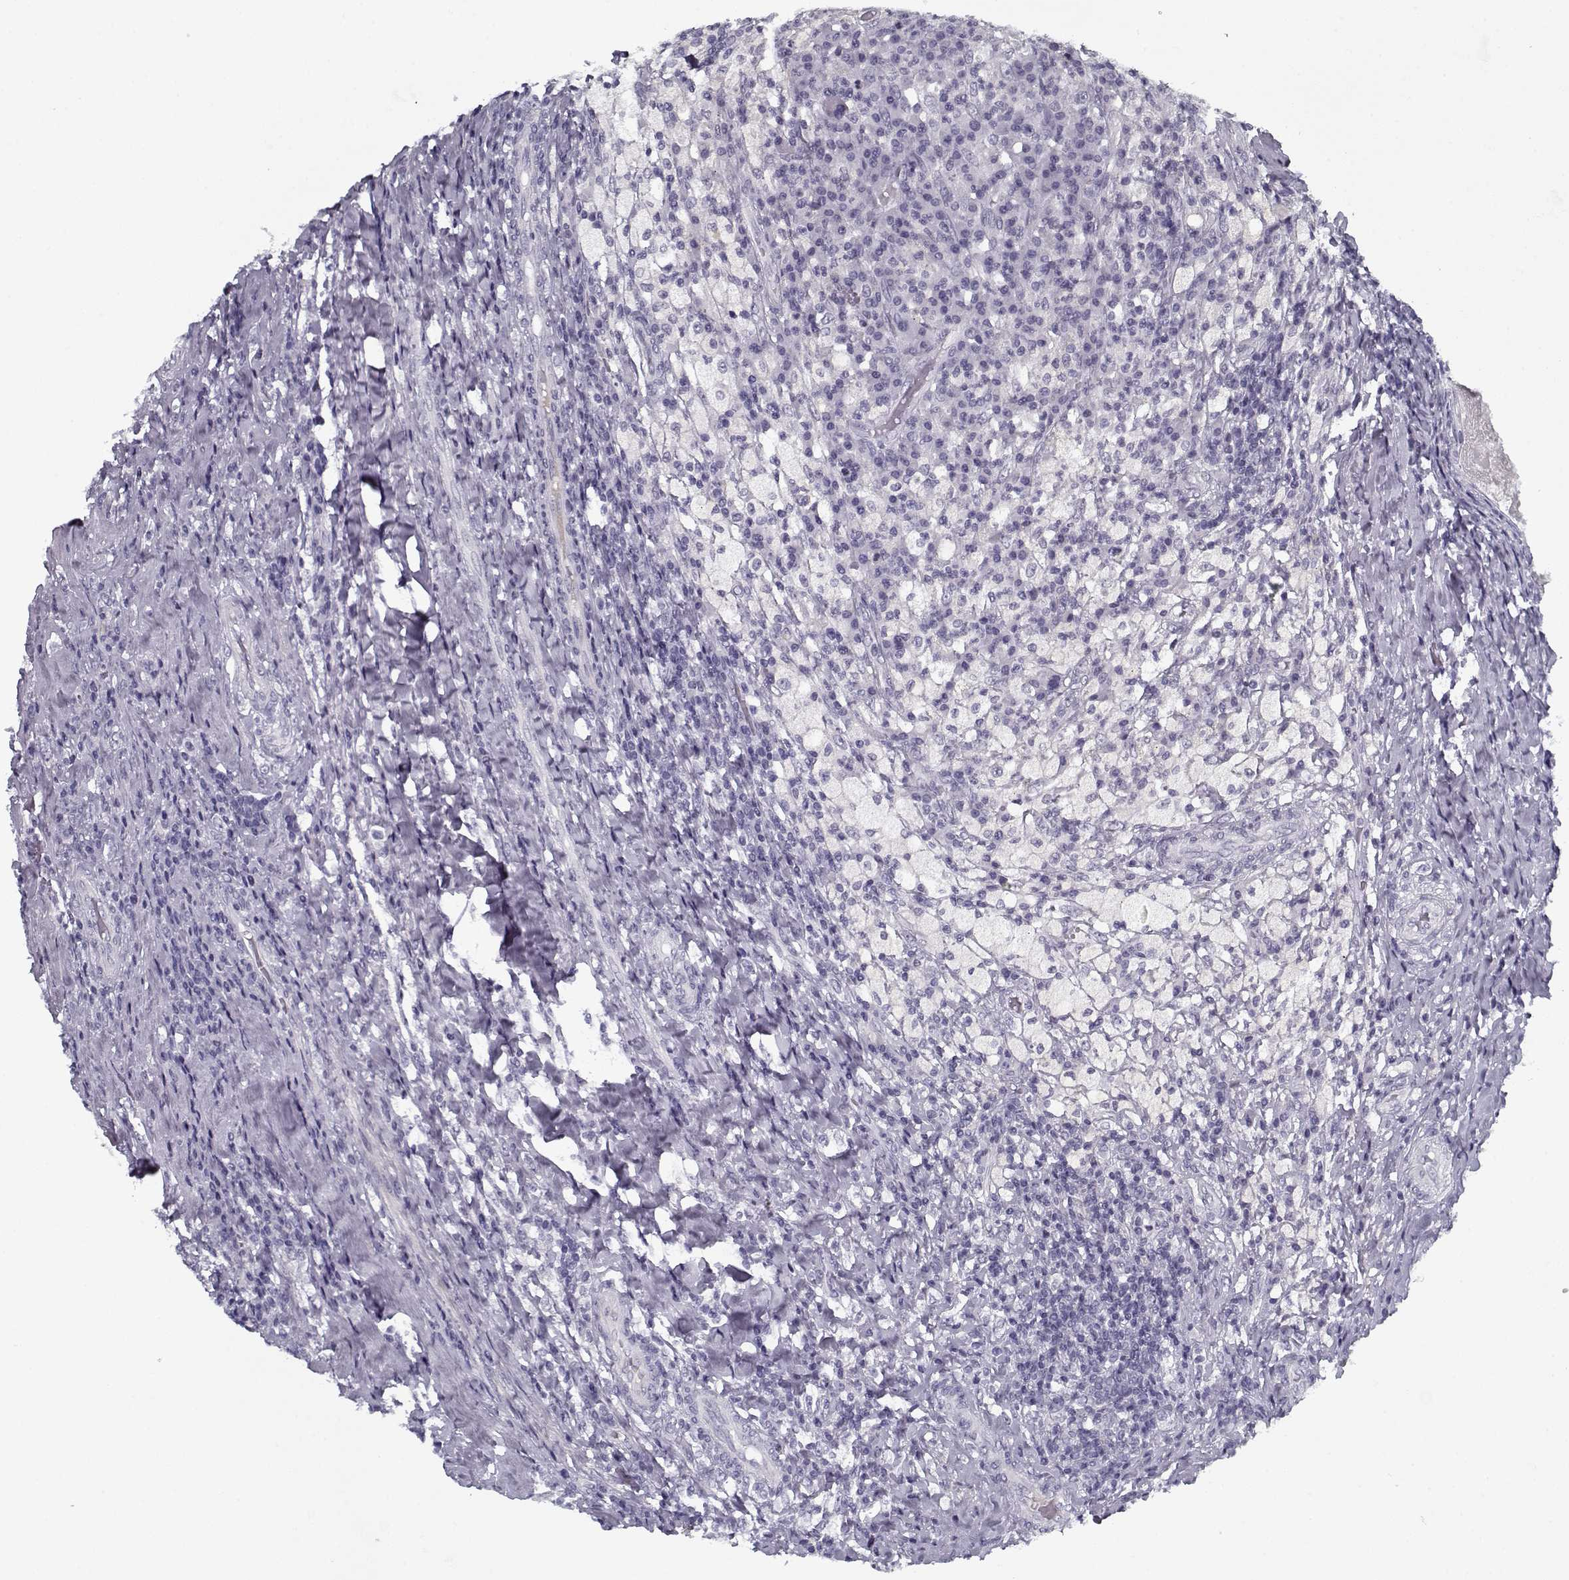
{"staining": {"intensity": "negative", "quantity": "none", "location": "none"}, "tissue": "testis cancer", "cell_type": "Tumor cells", "image_type": "cancer", "snomed": [{"axis": "morphology", "description": "Necrosis, NOS"}, {"axis": "morphology", "description": "Carcinoma, Embryonal, NOS"}, {"axis": "topography", "description": "Testis"}], "caption": "Tumor cells are negative for protein expression in human testis cancer (embryonal carcinoma).", "gene": "SPACA9", "patient": {"sex": "male", "age": 19}}